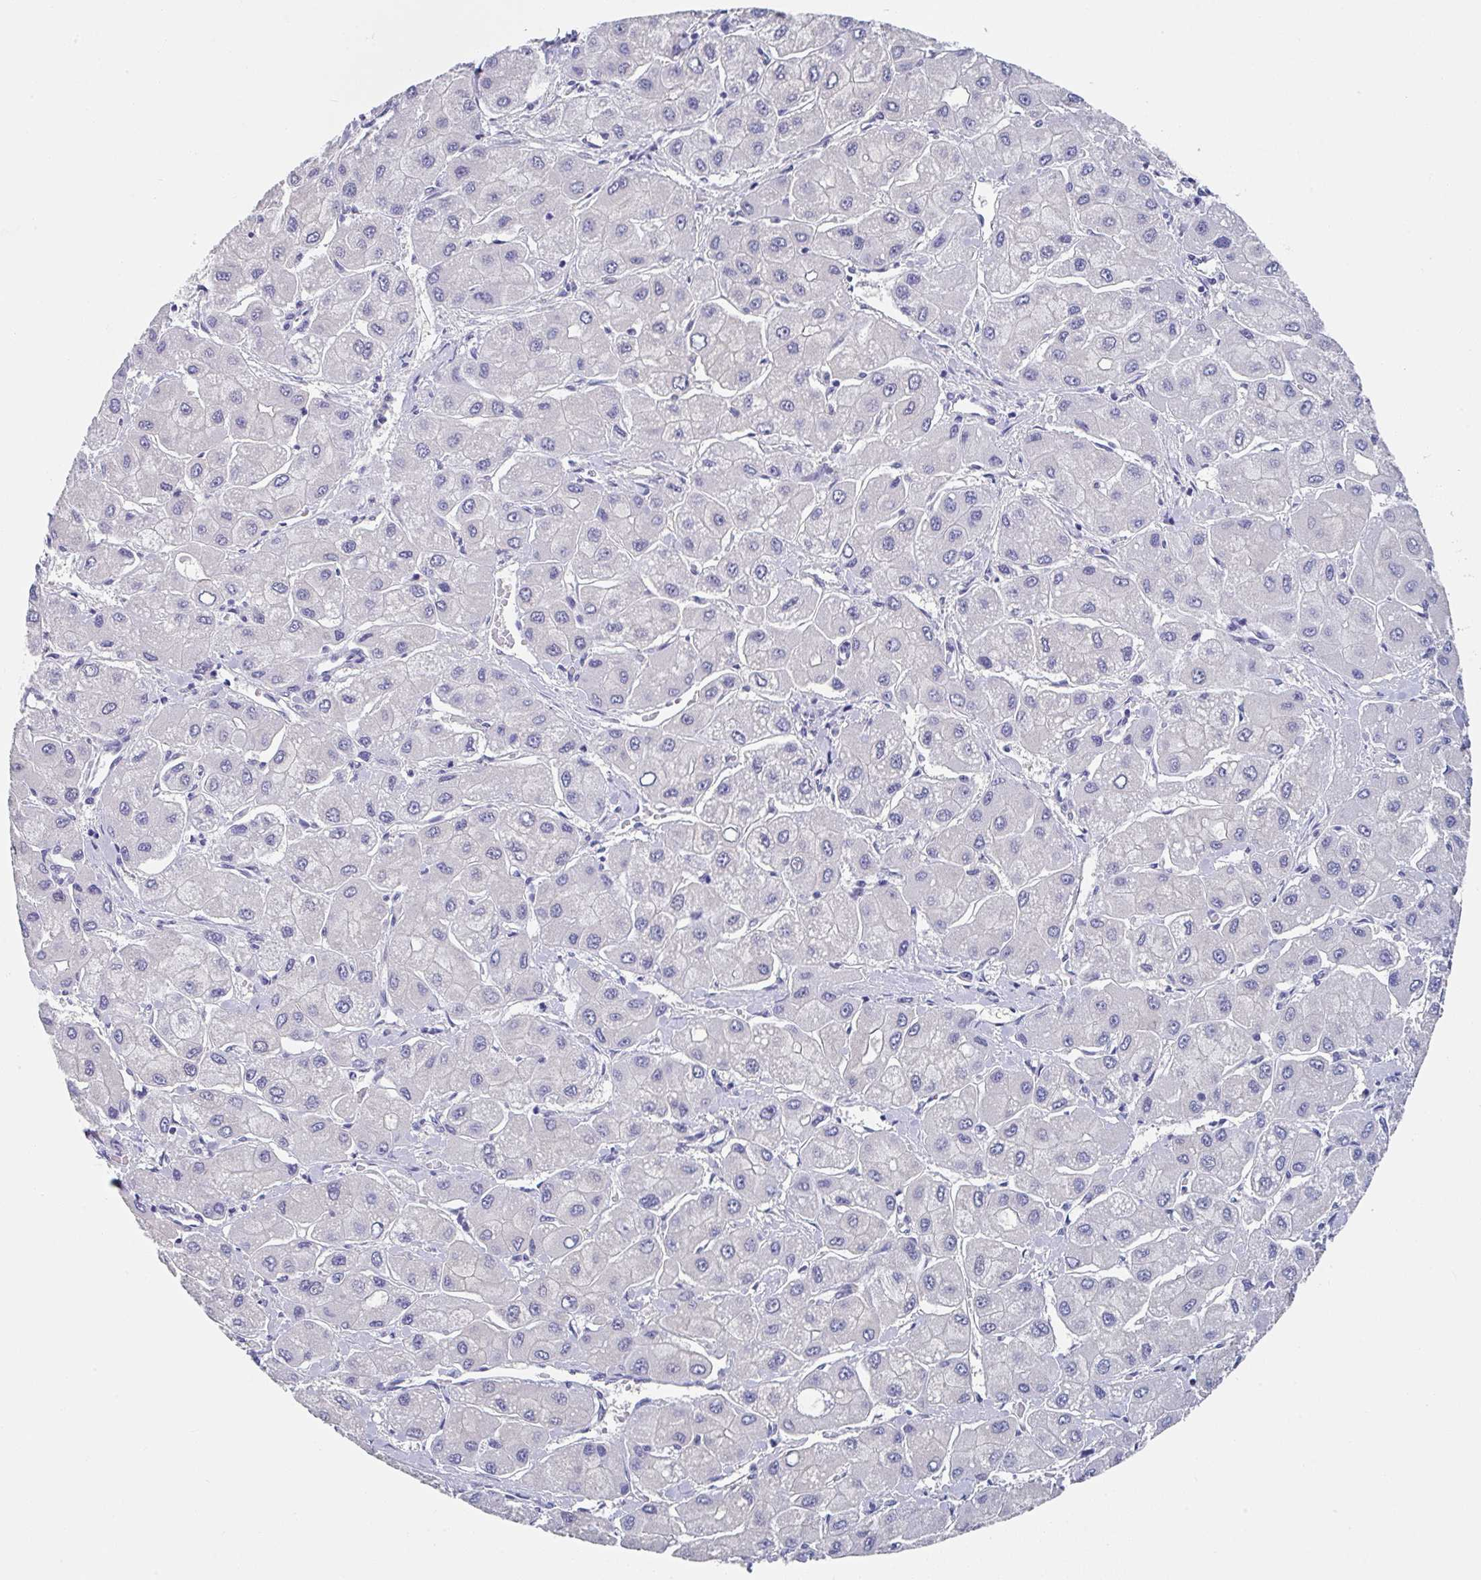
{"staining": {"intensity": "negative", "quantity": "none", "location": "none"}, "tissue": "liver cancer", "cell_type": "Tumor cells", "image_type": "cancer", "snomed": [{"axis": "morphology", "description": "Carcinoma, Hepatocellular, NOS"}, {"axis": "topography", "description": "Liver"}], "caption": "Immunohistochemistry (IHC) histopathology image of neoplastic tissue: liver cancer stained with DAB (3,3'-diaminobenzidine) exhibits no significant protein expression in tumor cells.", "gene": "TNFRSF8", "patient": {"sex": "male", "age": 40}}